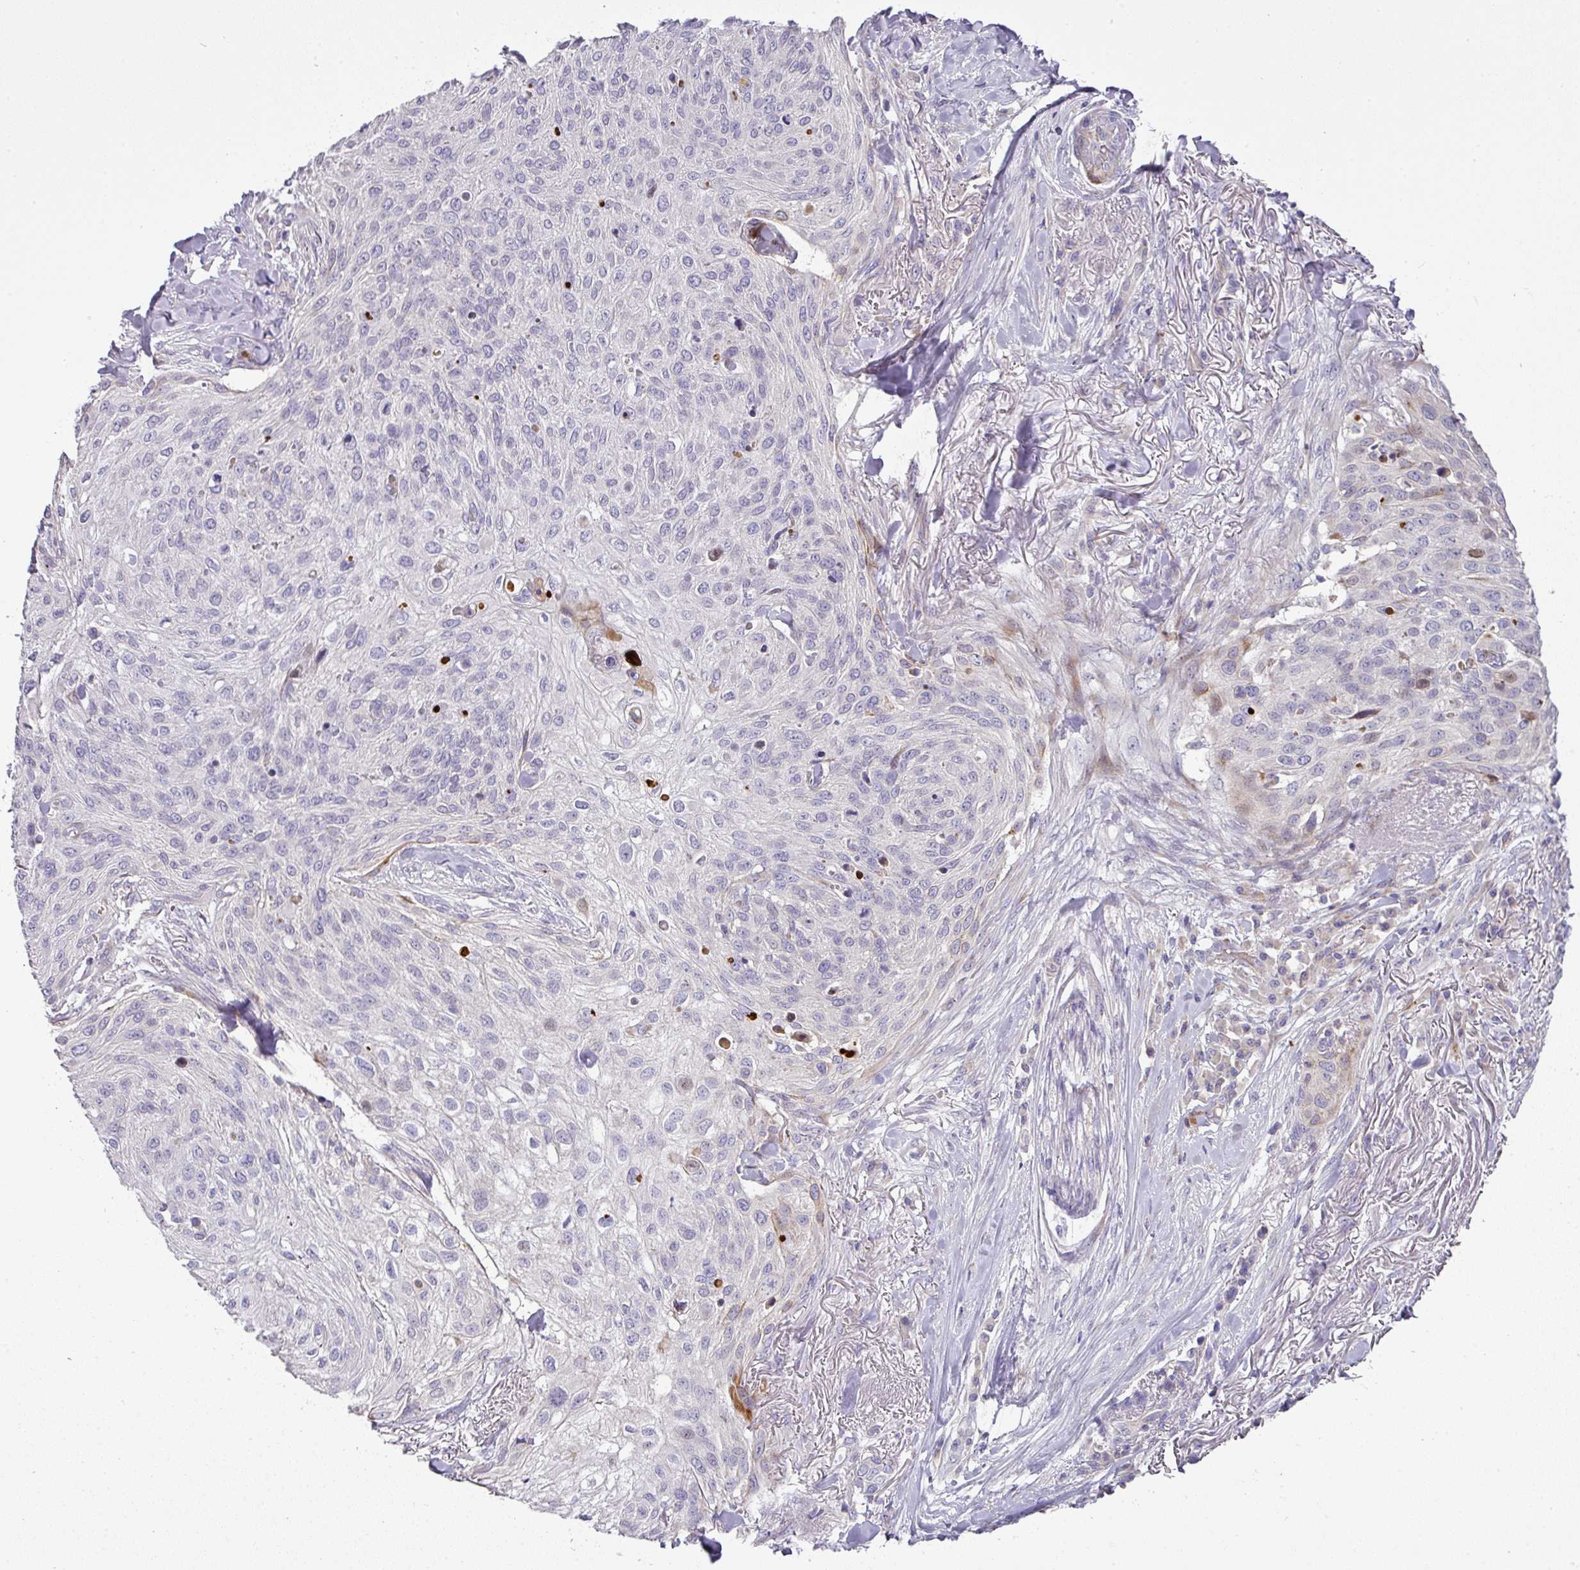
{"staining": {"intensity": "moderate", "quantity": "<25%", "location": "cytoplasmic/membranous"}, "tissue": "skin cancer", "cell_type": "Tumor cells", "image_type": "cancer", "snomed": [{"axis": "morphology", "description": "Squamous cell carcinoma, NOS"}, {"axis": "topography", "description": "Skin"}], "caption": "Human skin cancer (squamous cell carcinoma) stained for a protein (brown) demonstrates moderate cytoplasmic/membranous positive positivity in approximately <25% of tumor cells.", "gene": "ATP6V1F", "patient": {"sex": "female", "age": 87}}